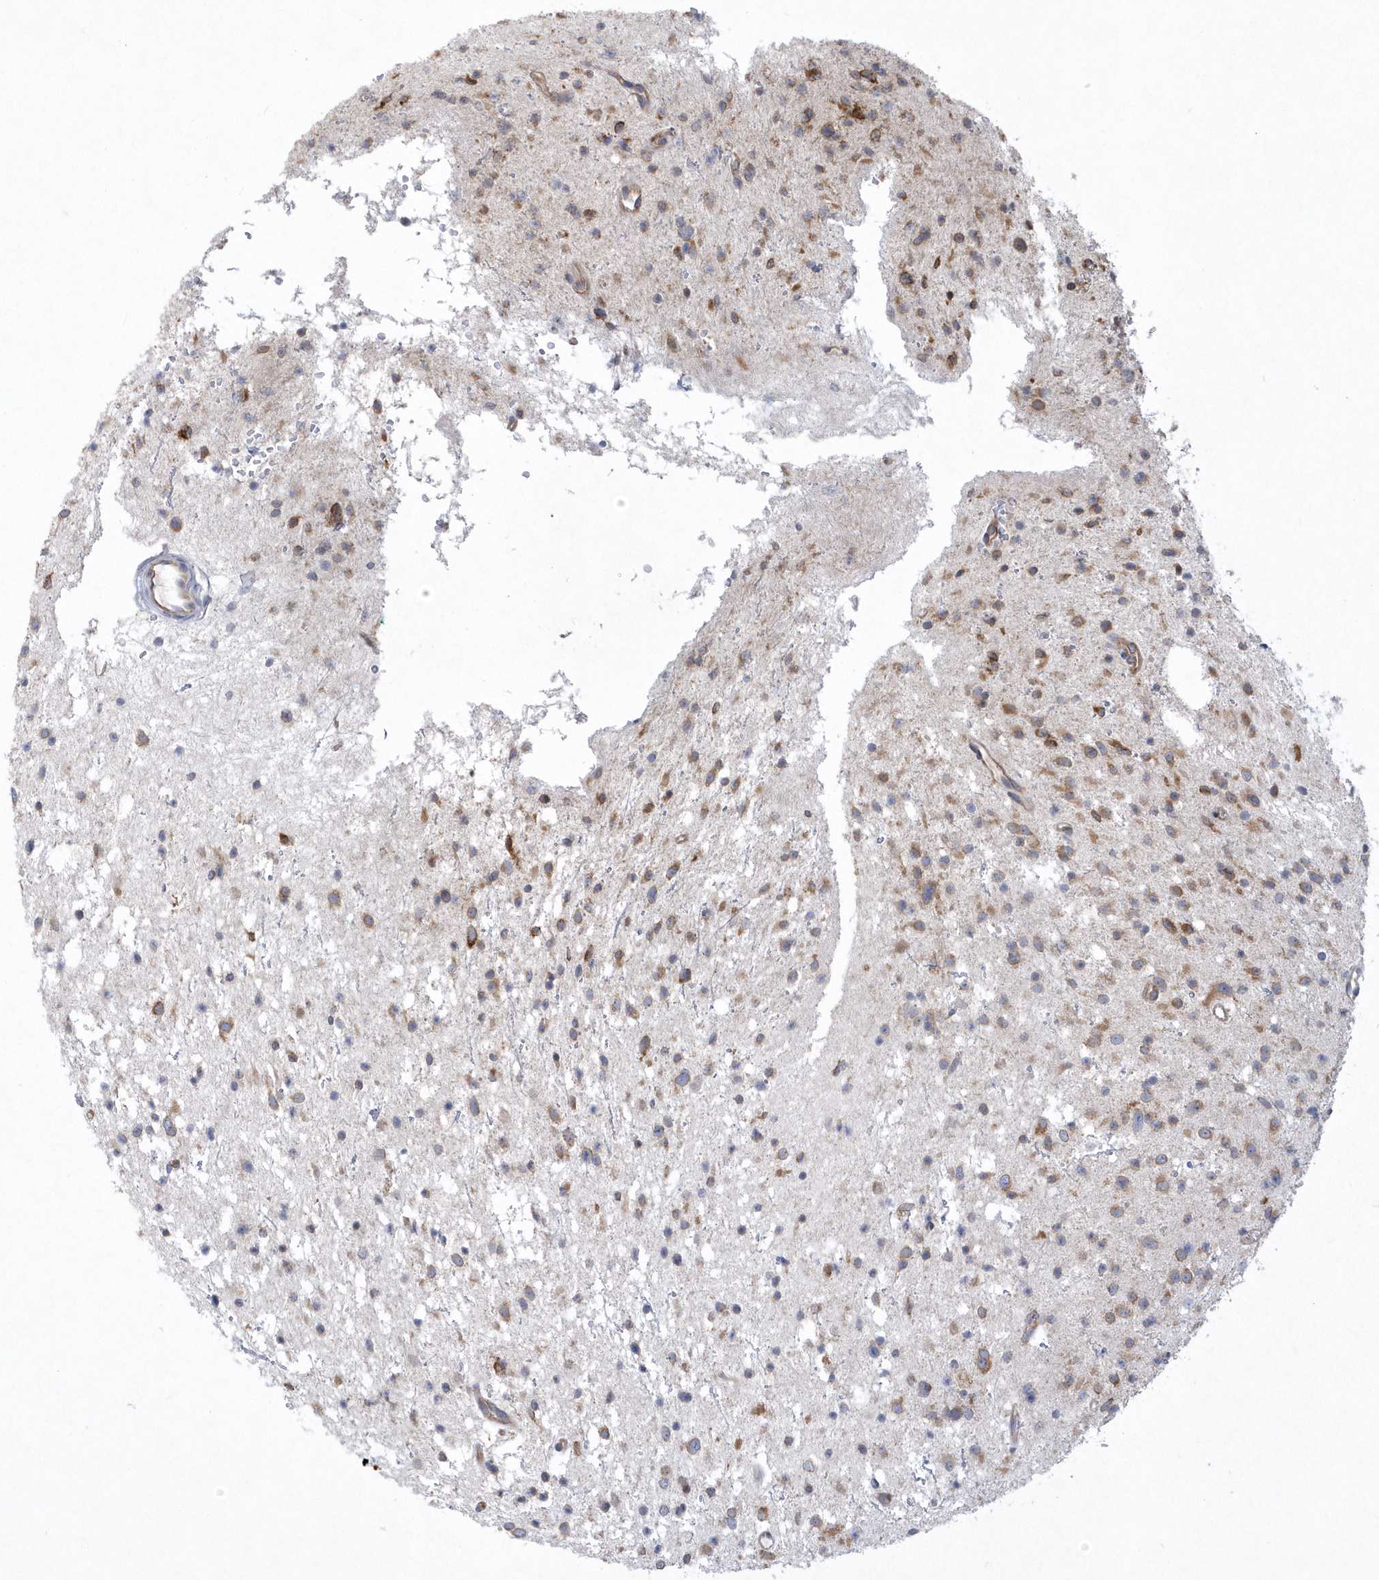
{"staining": {"intensity": "moderate", "quantity": ">75%", "location": "cytoplasmic/membranous"}, "tissue": "glioma", "cell_type": "Tumor cells", "image_type": "cancer", "snomed": [{"axis": "morphology", "description": "Glioma, malignant, Low grade"}, {"axis": "topography", "description": "Brain"}], "caption": "High-magnification brightfield microscopy of glioma stained with DAB (3,3'-diaminobenzidine) (brown) and counterstained with hematoxylin (blue). tumor cells exhibit moderate cytoplasmic/membranous staining is appreciated in about>75% of cells.", "gene": "DGAT1", "patient": {"sex": "female", "age": 37}}